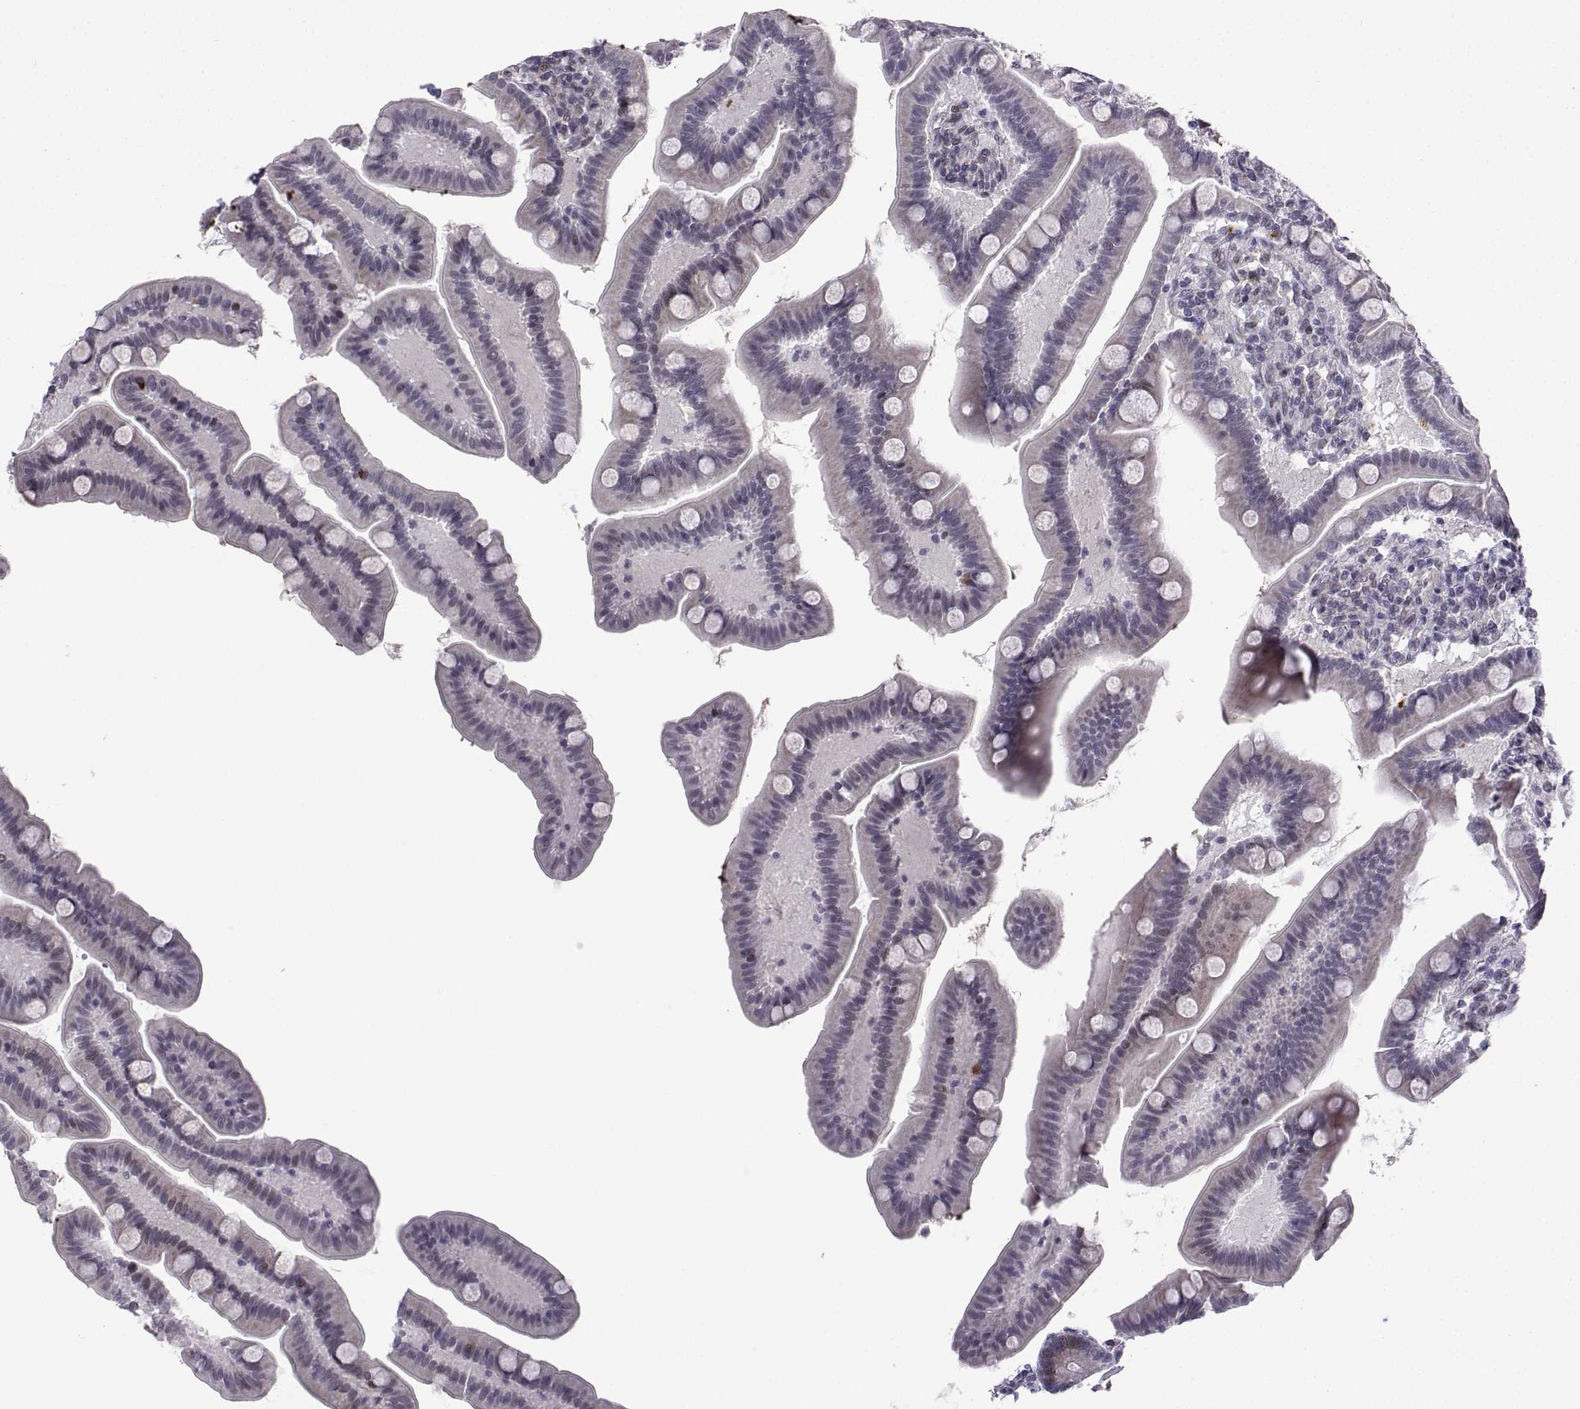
{"staining": {"intensity": "weak", "quantity": "<25%", "location": "nuclear"}, "tissue": "small intestine", "cell_type": "Glandular cells", "image_type": "normal", "snomed": [{"axis": "morphology", "description": "Normal tissue, NOS"}, {"axis": "topography", "description": "Small intestine"}], "caption": "Image shows no protein expression in glandular cells of benign small intestine. (DAB (3,3'-diaminobenzidine) immunohistochemistry (IHC) visualized using brightfield microscopy, high magnification).", "gene": "FGF3", "patient": {"sex": "male", "age": 66}}